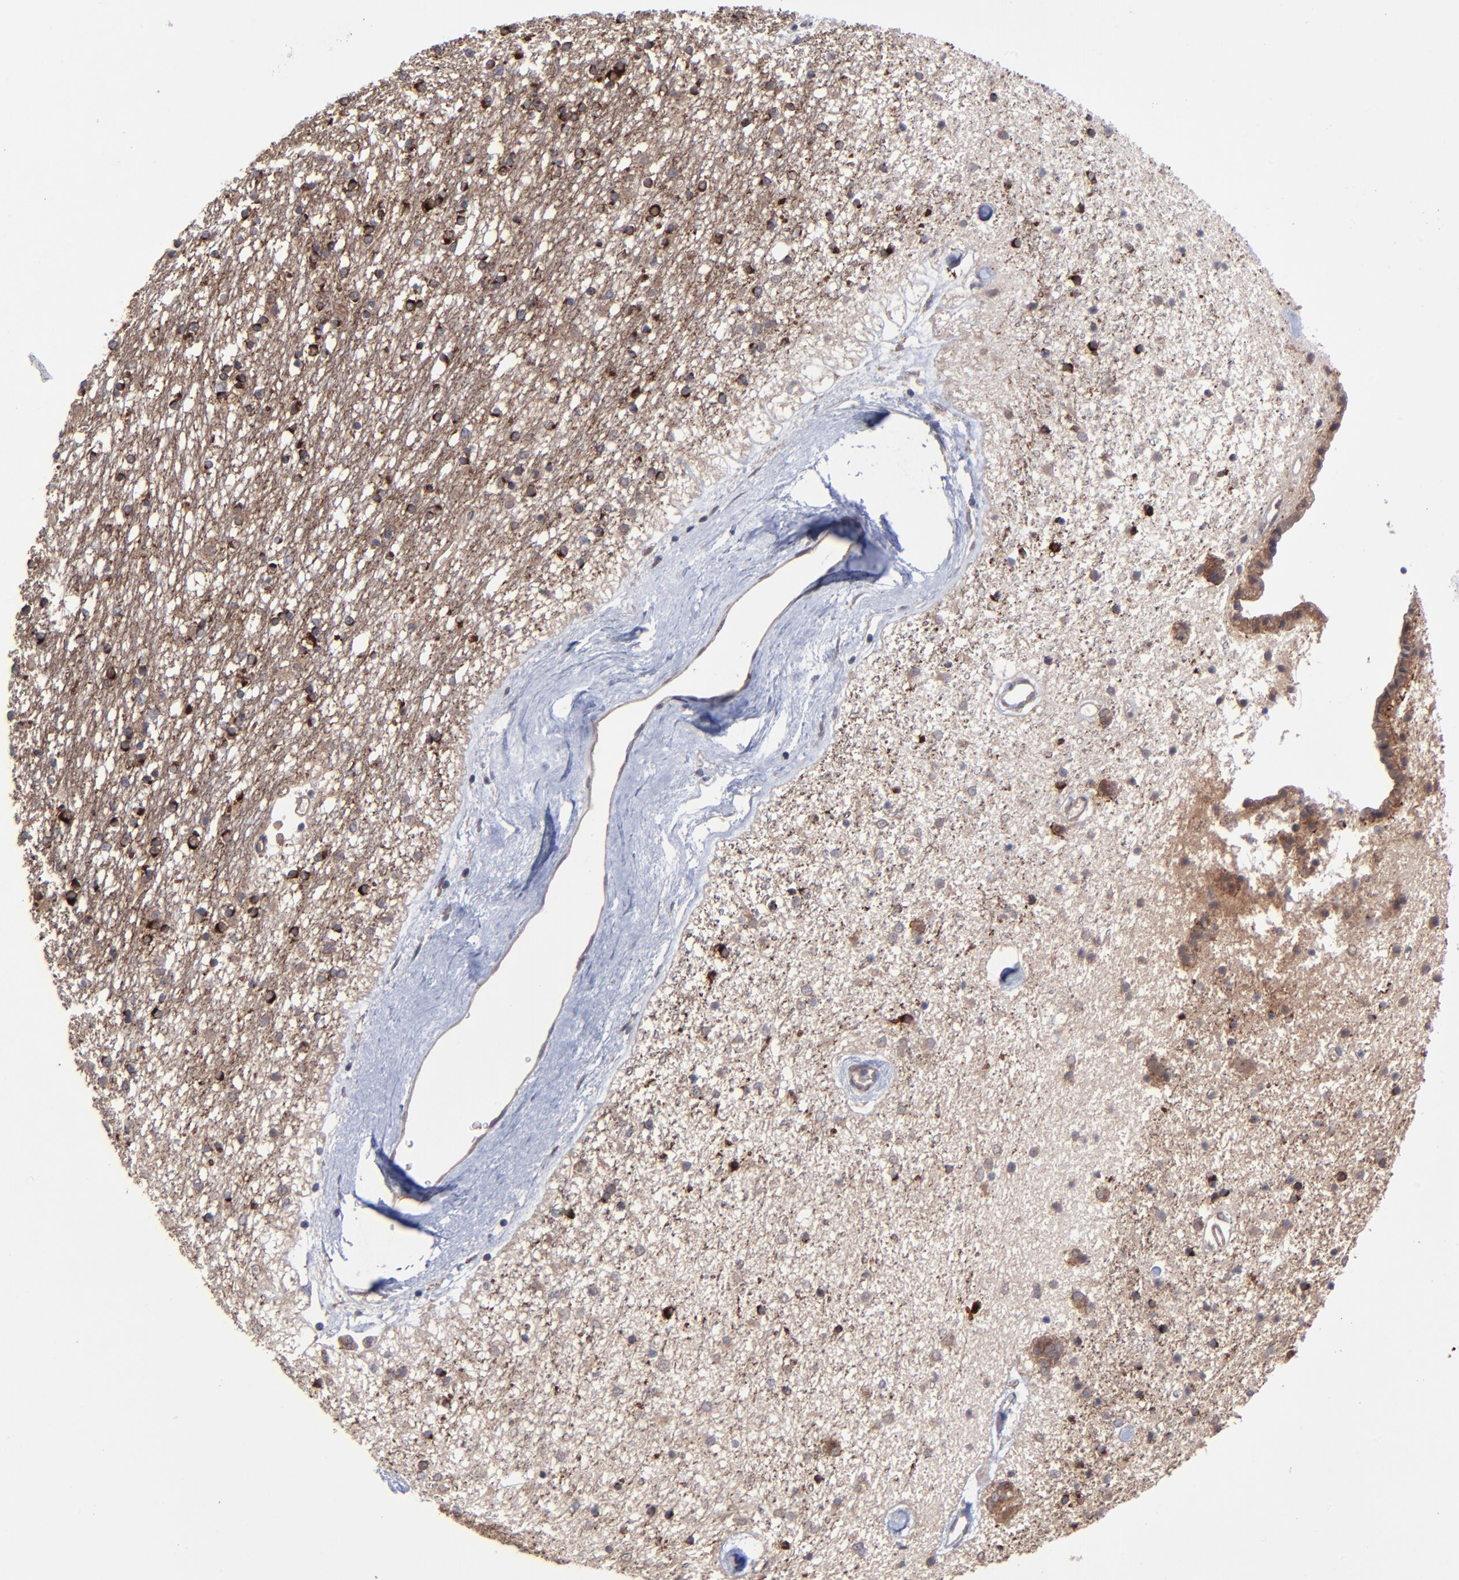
{"staining": {"intensity": "weak", "quantity": "25%-75%", "location": "cytoplasmic/membranous"}, "tissue": "caudate", "cell_type": "Glial cells", "image_type": "normal", "snomed": [{"axis": "morphology", "description": "Normal tissue, NOS"}, {"axis": "topography", "description": "Lateral ventricle wall"}], "caption": "Protein staining by immunohistochemistry reveals weak cytoplasmic/membranous expression in about 25%-75% of glial cells in unremarkable caudate.", "gene": "ZNF780A", "patient": {"sex": "female", "age": 54}}